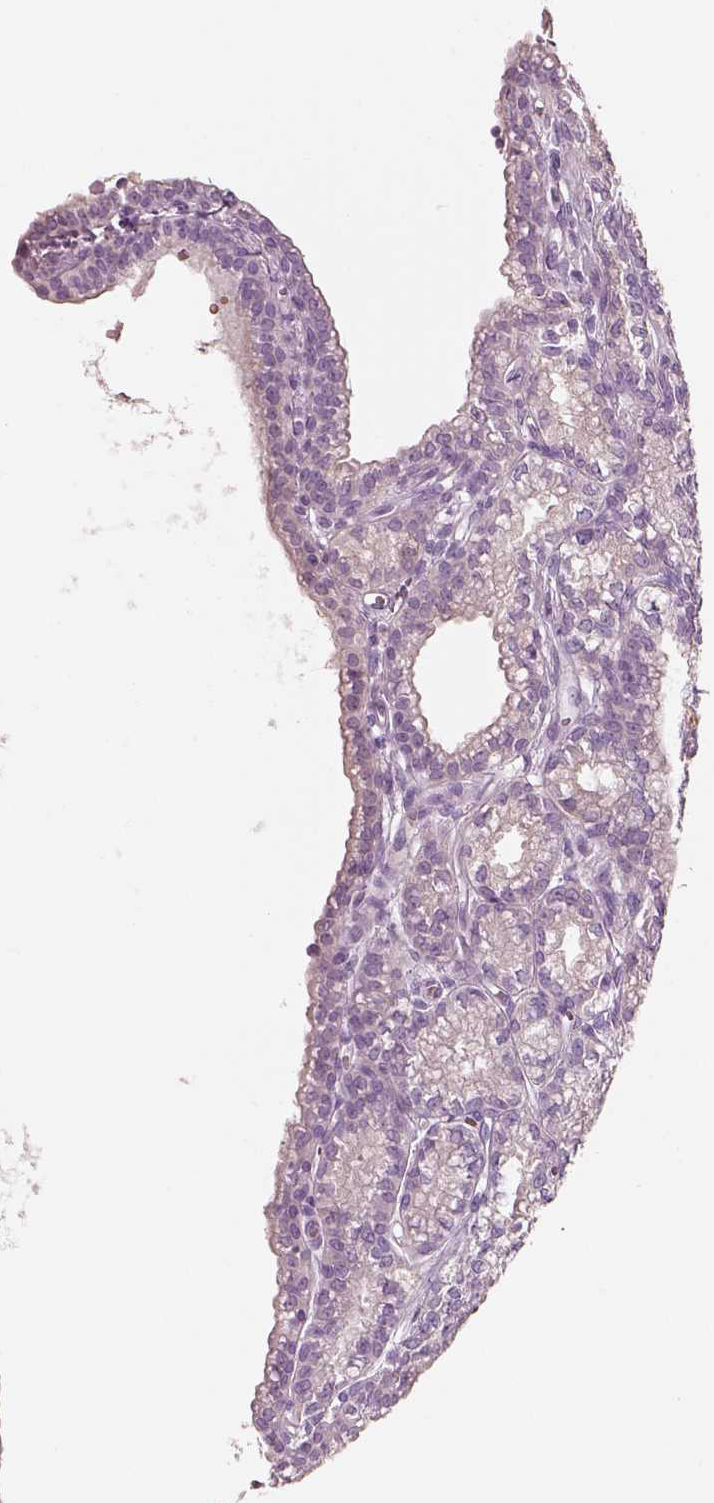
{"staining": {"intensity": "weak", "quantity": ">75%", "location": "cytoplasmic/membranous"}, "tissue": "seminal vesicle", "cell_type": "Glandular cells", "image_type": "normal", "snomed": [{"axis": "morphology", "description": "Normal tissue, NOS"}, {"axis": "morphology", "description": "Urothelial carcinoma, NOS"}, {"axis": "topography", "description": "Urinary bladder"}, {"axis": "topography", "description": "Seminal veicle"}], "caption": "Immunohistochemical staining of benign seminal vesicle shows weak cytoplasmic/membranous protein positivity in about >75% of glandular cells. The protein is stained brown, and the nuclei are stained in blue (DAB IHC with brightfield microscopy, high magnification).", "gene": "ELSPBP1", "patient": {"sex": "male", "age": 76}}